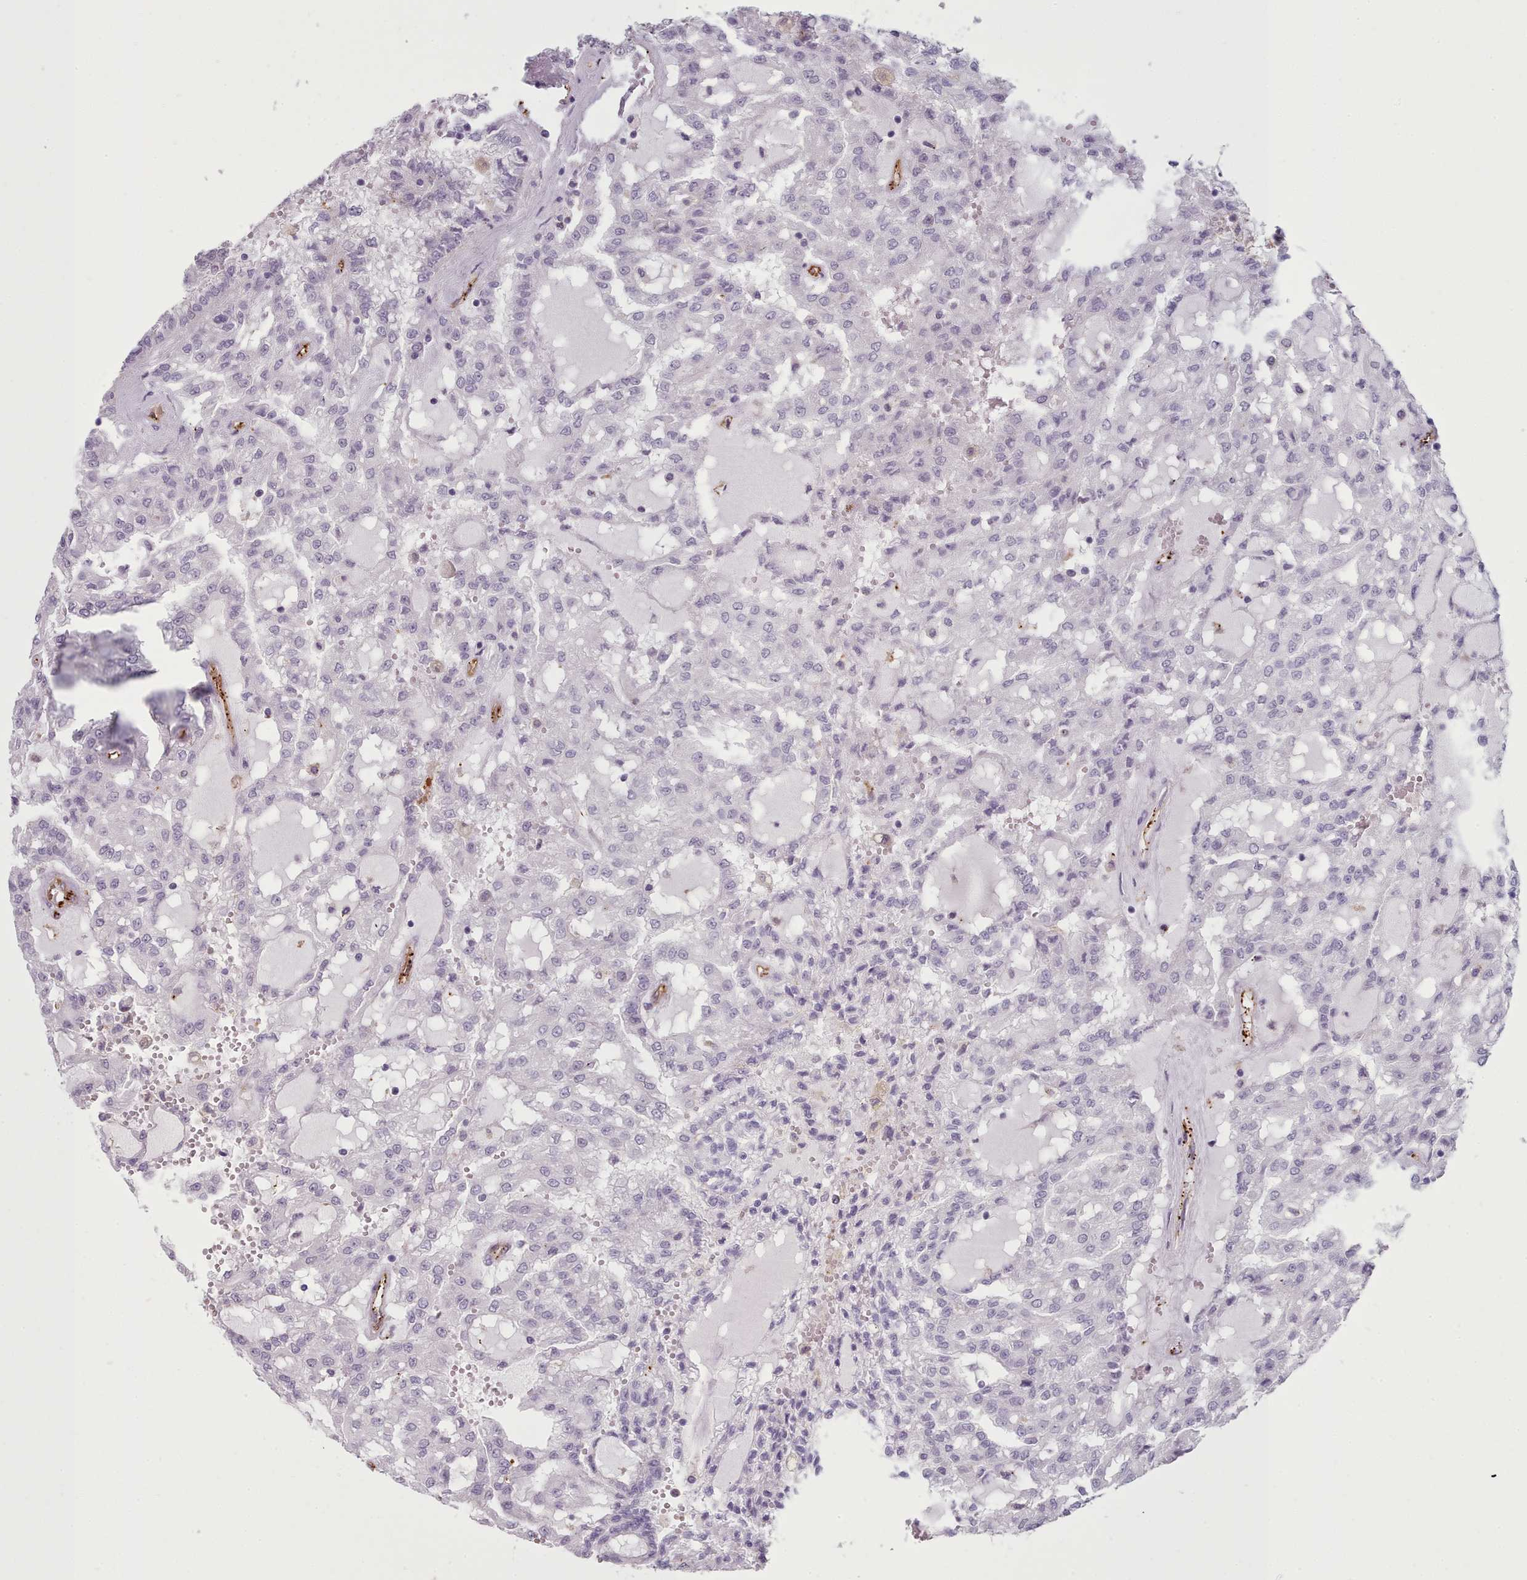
{"staining": {"intensity": "negative", "quantity": "none", "location": "none"}, "tissue": "renal cancer", "cell_type": "Tumor cells", "image_type": "cancer", "snomed": [{"axis": "morphology", "description": "Adenocarcinoma, NOS"}, {"axis": "topography", "description": "Kidney"}], "caption": "Tumor cells show no significant protein expression in renal adenocarcinoma.", "gene": "CD300LF", "patient": {"sex": "male", "age": 63}}